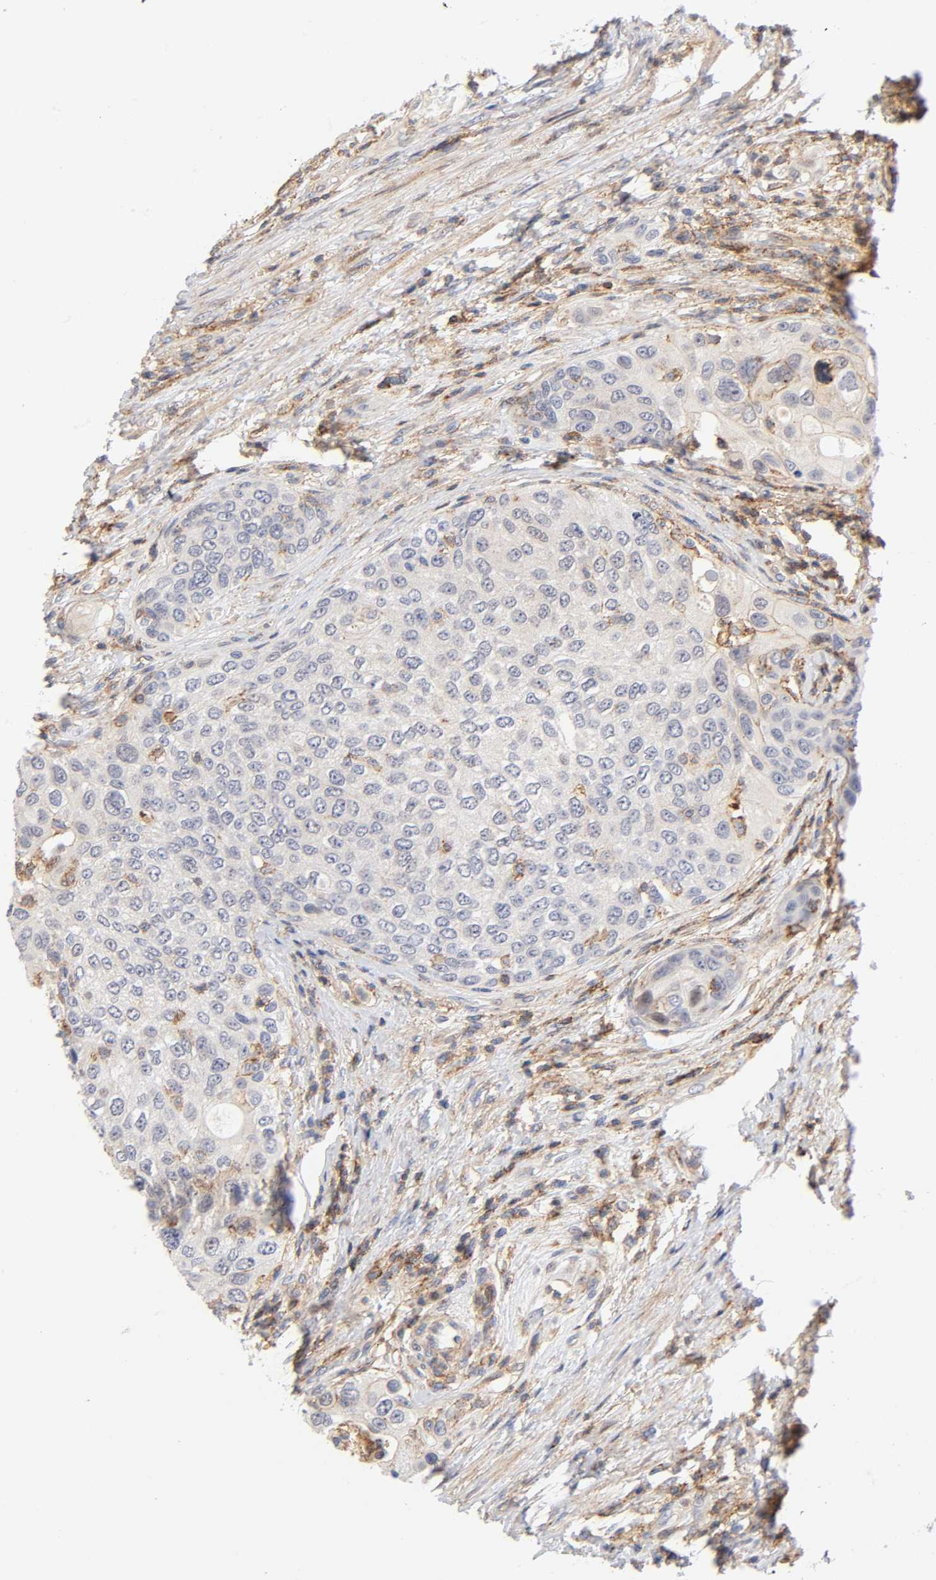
{"staining": {"intensity": "moderate", "quantity": ">75%", "location": "cytoplasmic/membranous"}, "tissue": "urothelial cancer", "cell_type": "Tumor cells", "image_type": "cancer", "snomed": [{"axis": "morphology", "description": "Urothelial carcinoma, High grade"}, {"axis": "topography", "description": "Urinary bladder"}], "caption": "A histopathology image showing moderate cytoplasmic/membranous expression in about >75% of tumor cells in urothelial cancer, as visualized by brown immunohistochemical staining.", "gene": "ANXA7", "patient": {"sex": "female", "age": 56}}